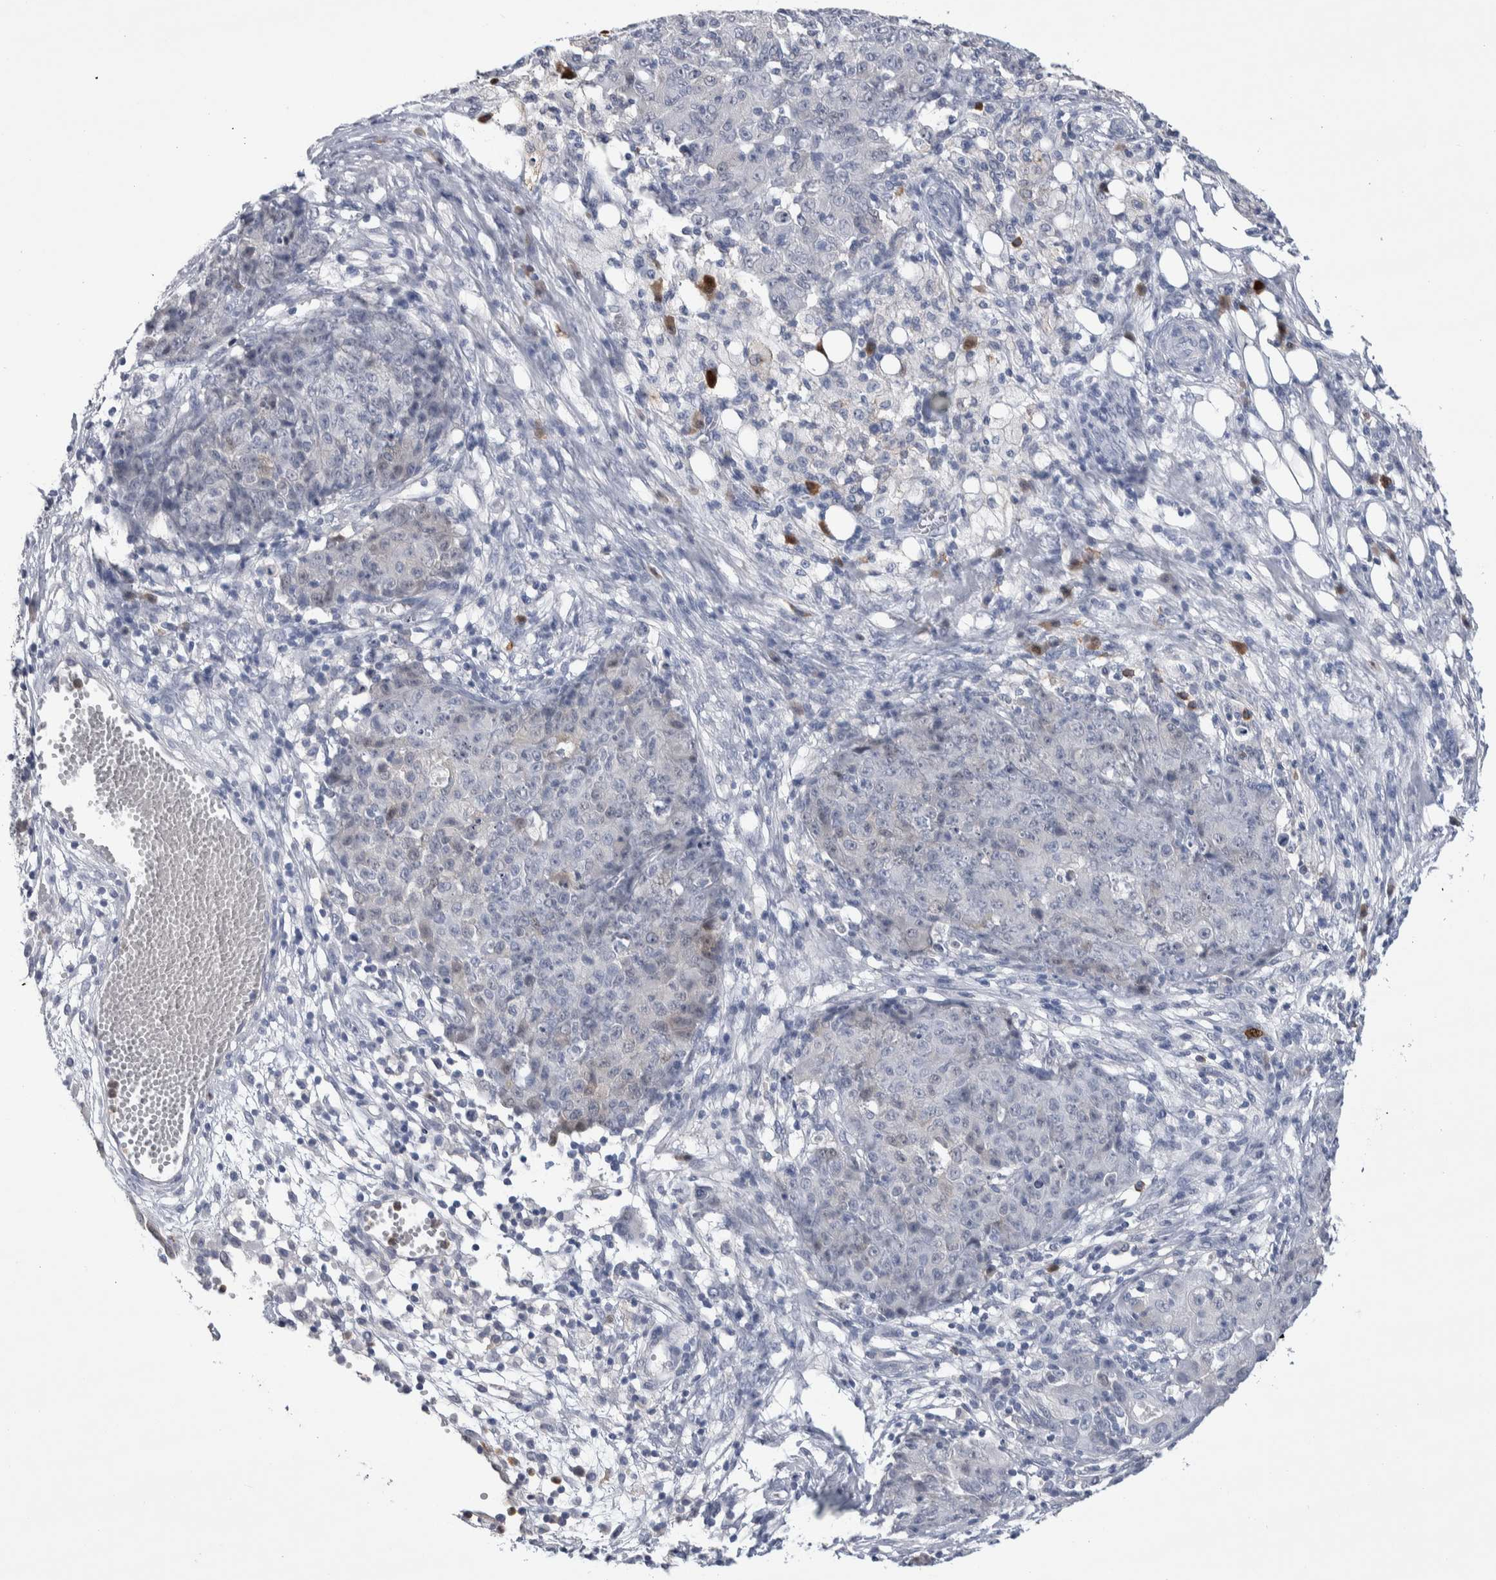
{"staining": {"intensity": "negative", "quantity": "none", "location": "none"}, "tissue": "ovarian cancer", "cell_type": "Tumor cells", "image_type": "cancer", "snomed": [{"axis": "morphology", "description": "Carcinoma, endometroid"}, {"axis": "topography", "description": "Ovary"}], "caption": "Ovarian cancer stained for a protein using immunohistochemistry (IHC) demonstrates no expression tumor cells.", "gene": "LURAP1L", "patient": {"sex": "female", "age": 42}}